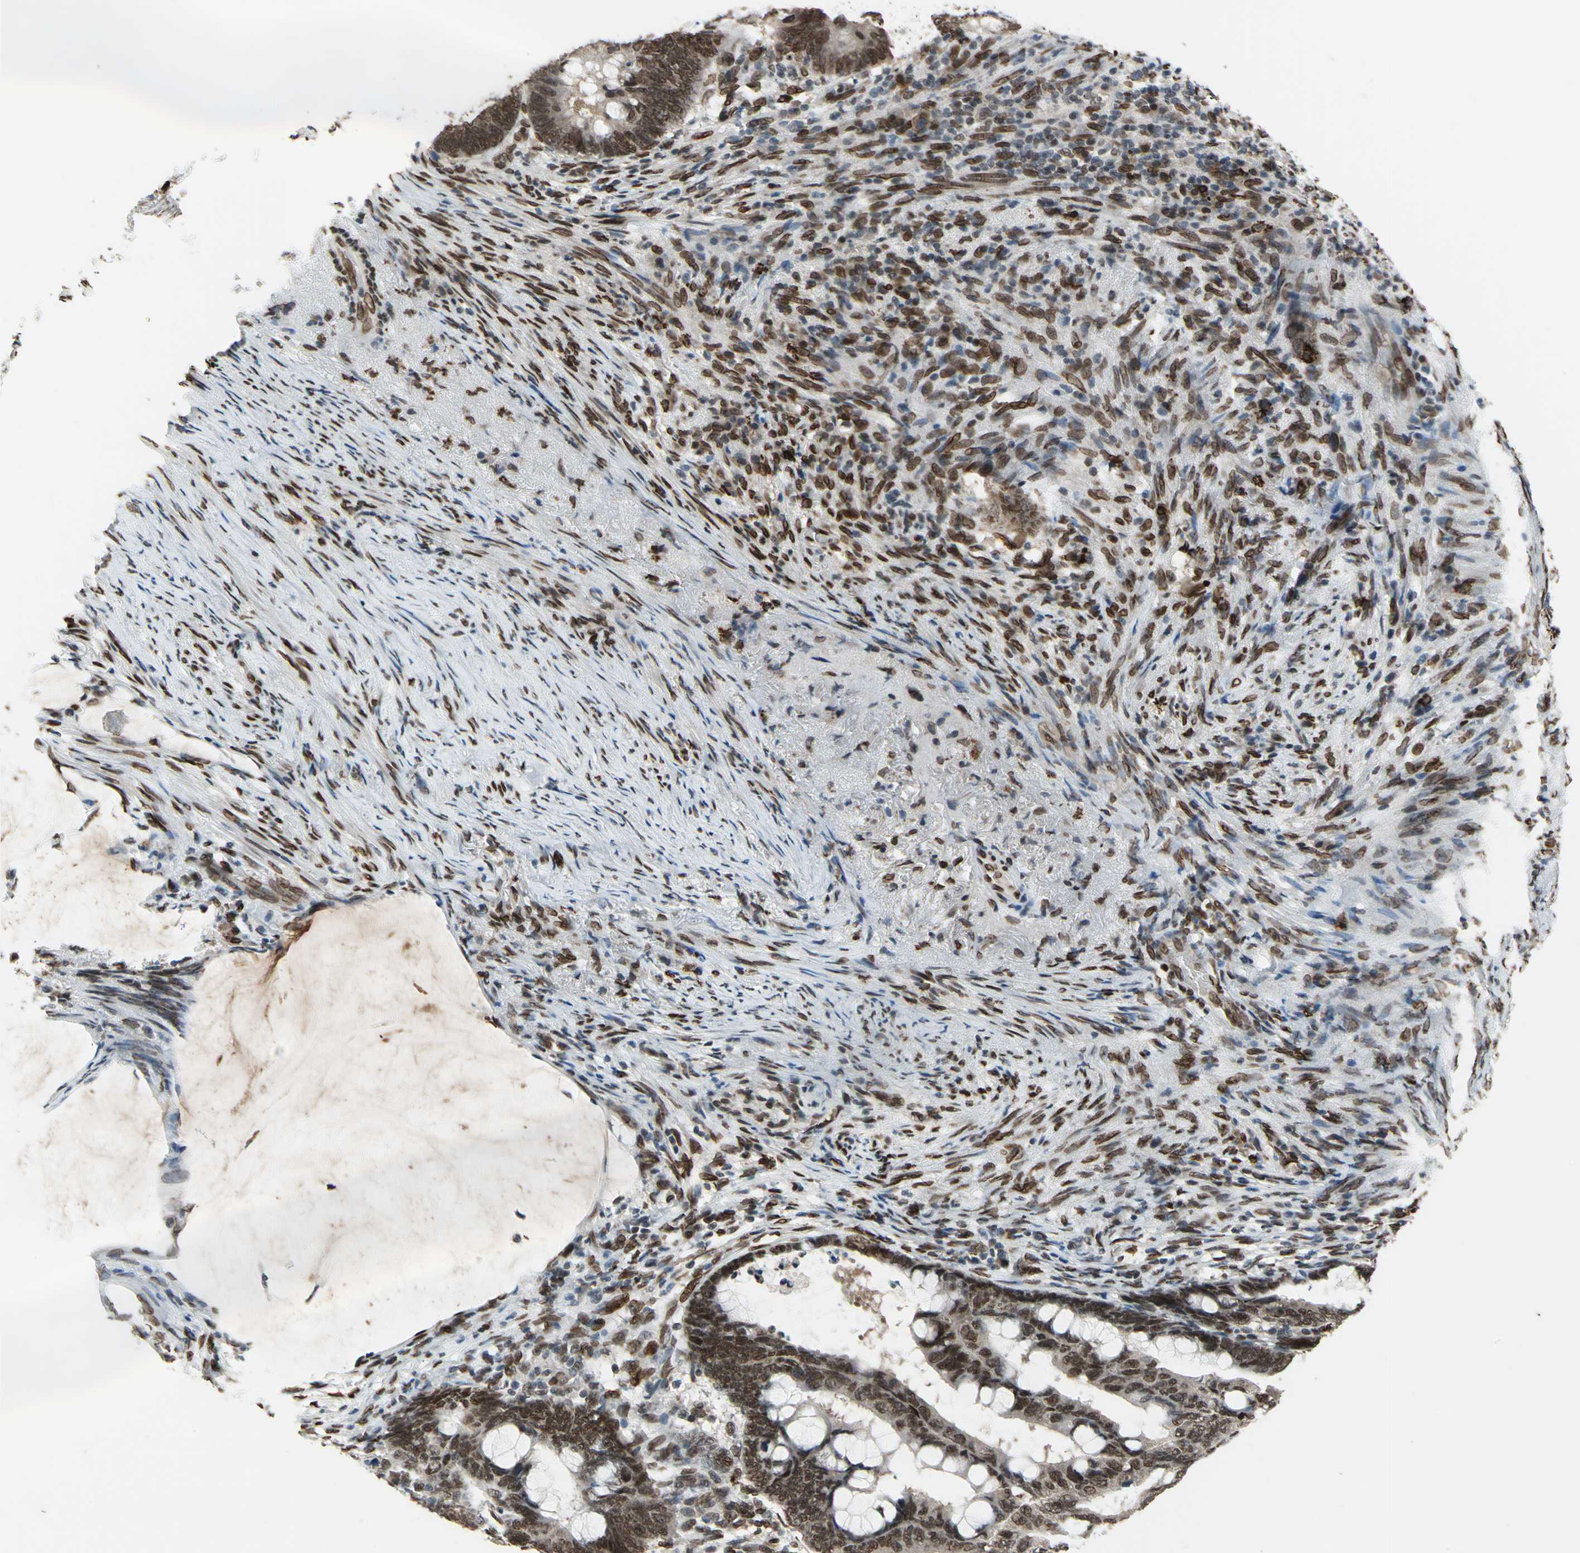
{"staining": {"intensity": "strong", "quantity": ">75%", "location": "cytoplasmic/membranous,nuclear"}, "tissue": "colorectal cancer", "cell_type": "Tumor cells", "image_type": "cancer", "snomed": [{"axis": "morphology", "description": "Normal tissue, NOS"}, {"axis": "morphology", "description": "Adenocarcinoma, NOS"}, {"axis": "topography", "description": "Rectum"}, {"axis": "topography", "description": "Peripheral nerve tissue"}], "caption": "IHC micrograph of neoplastic tissue: human colorectal cancer (adenocarcinoma) stained using immunohistochemistry (IHC) reveals high levels of strong protein expression localized specifically in the cytoplasmic/membranous and nuclear of tumor cells, appearing as a cytoplasmic/membranous and nuclear brown color.", "gene": "ISY1", "patient": {"sex": "male", "age": 92}}